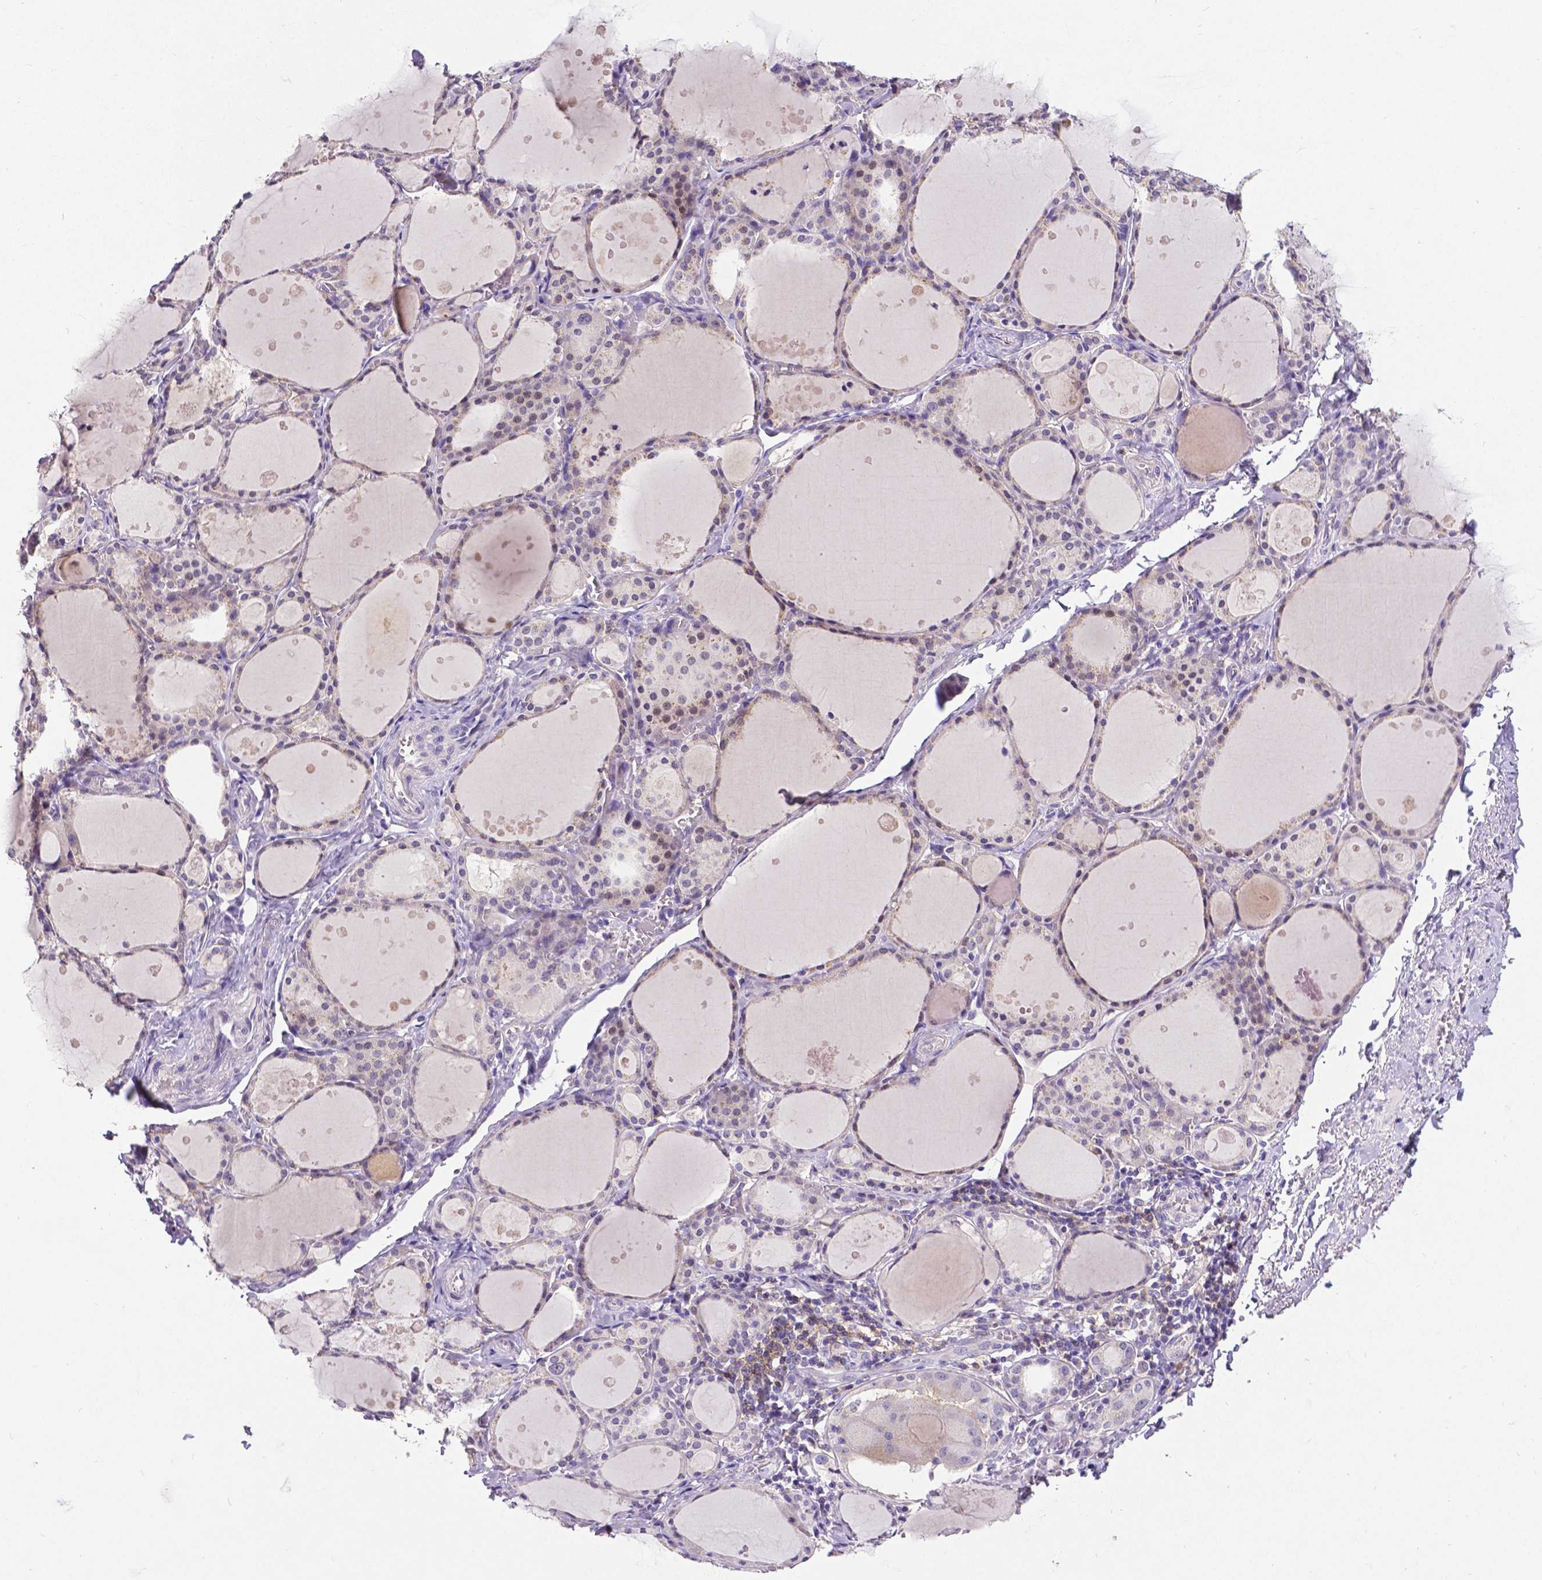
{"staining": {"intensity": "weak", "quantity": "<25%", "location": "cytoplasmic/membranous"}, "tissue": "thyroid gland", "cell_type": "Glandular cells", "image_type": "normal", "snomed": [{"axis": "morphology", "description": "Normal tissue, NOS"}, {"axis": "topography", "description": "Thyroid gland"}], "caption": "A high-resolution photomicrograph shows IHC staining of normal thyroid gland, which displays no significant staining in glandular cells. Brightfield microscopy of immunohistochemistry stained with DAB (3,3'-diaminobenzidine) (brown) and hematoxylin (blue), captured at high magnification.", "gene": "CD4", "patient": {"sex": "male", "age": 68}}